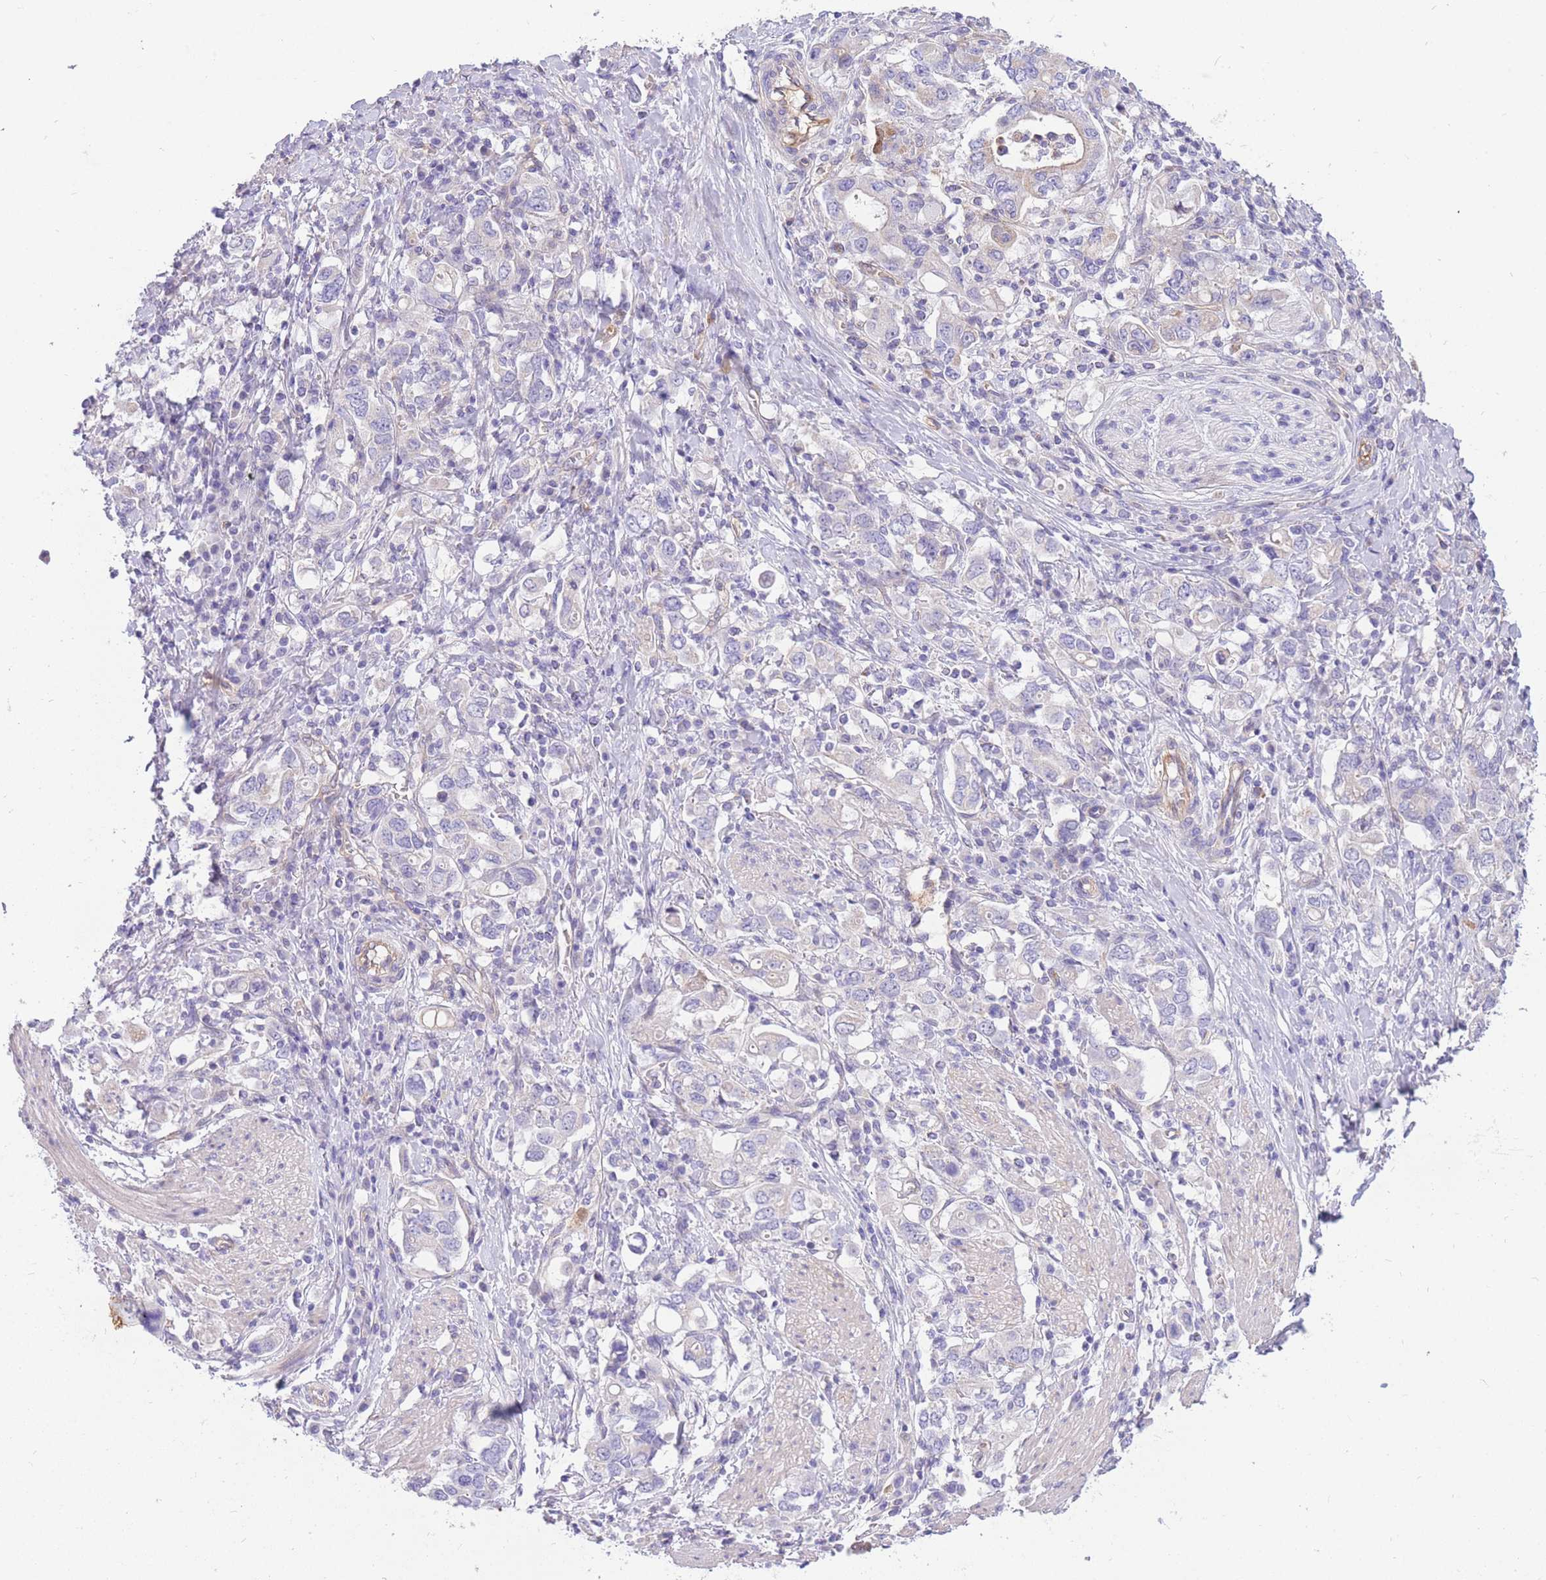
{"staining": {"intensity": "negative", "quantity": "none", "location": "none"}, "tissue": "stomach cancer", "cell_type": "Tumor cells", "image_type": "cancer", "snomed": [{"axis": "morphology", "description": "Adenocarcinoma, NOS"}, {"axis": "topography", "description": "Stomach, upper"}, {"axis": "topography", "description": "Stomach"}], "caption": "The photomicrograph reveals no significant expression in tumor cells of stomach cancer (adenocarcinoma). (Brightfield microscopy of DAB immunohistochemistry at high magnification).", "gene": "SULT1A1", "patient": {"sex": "male", "age": 62}}